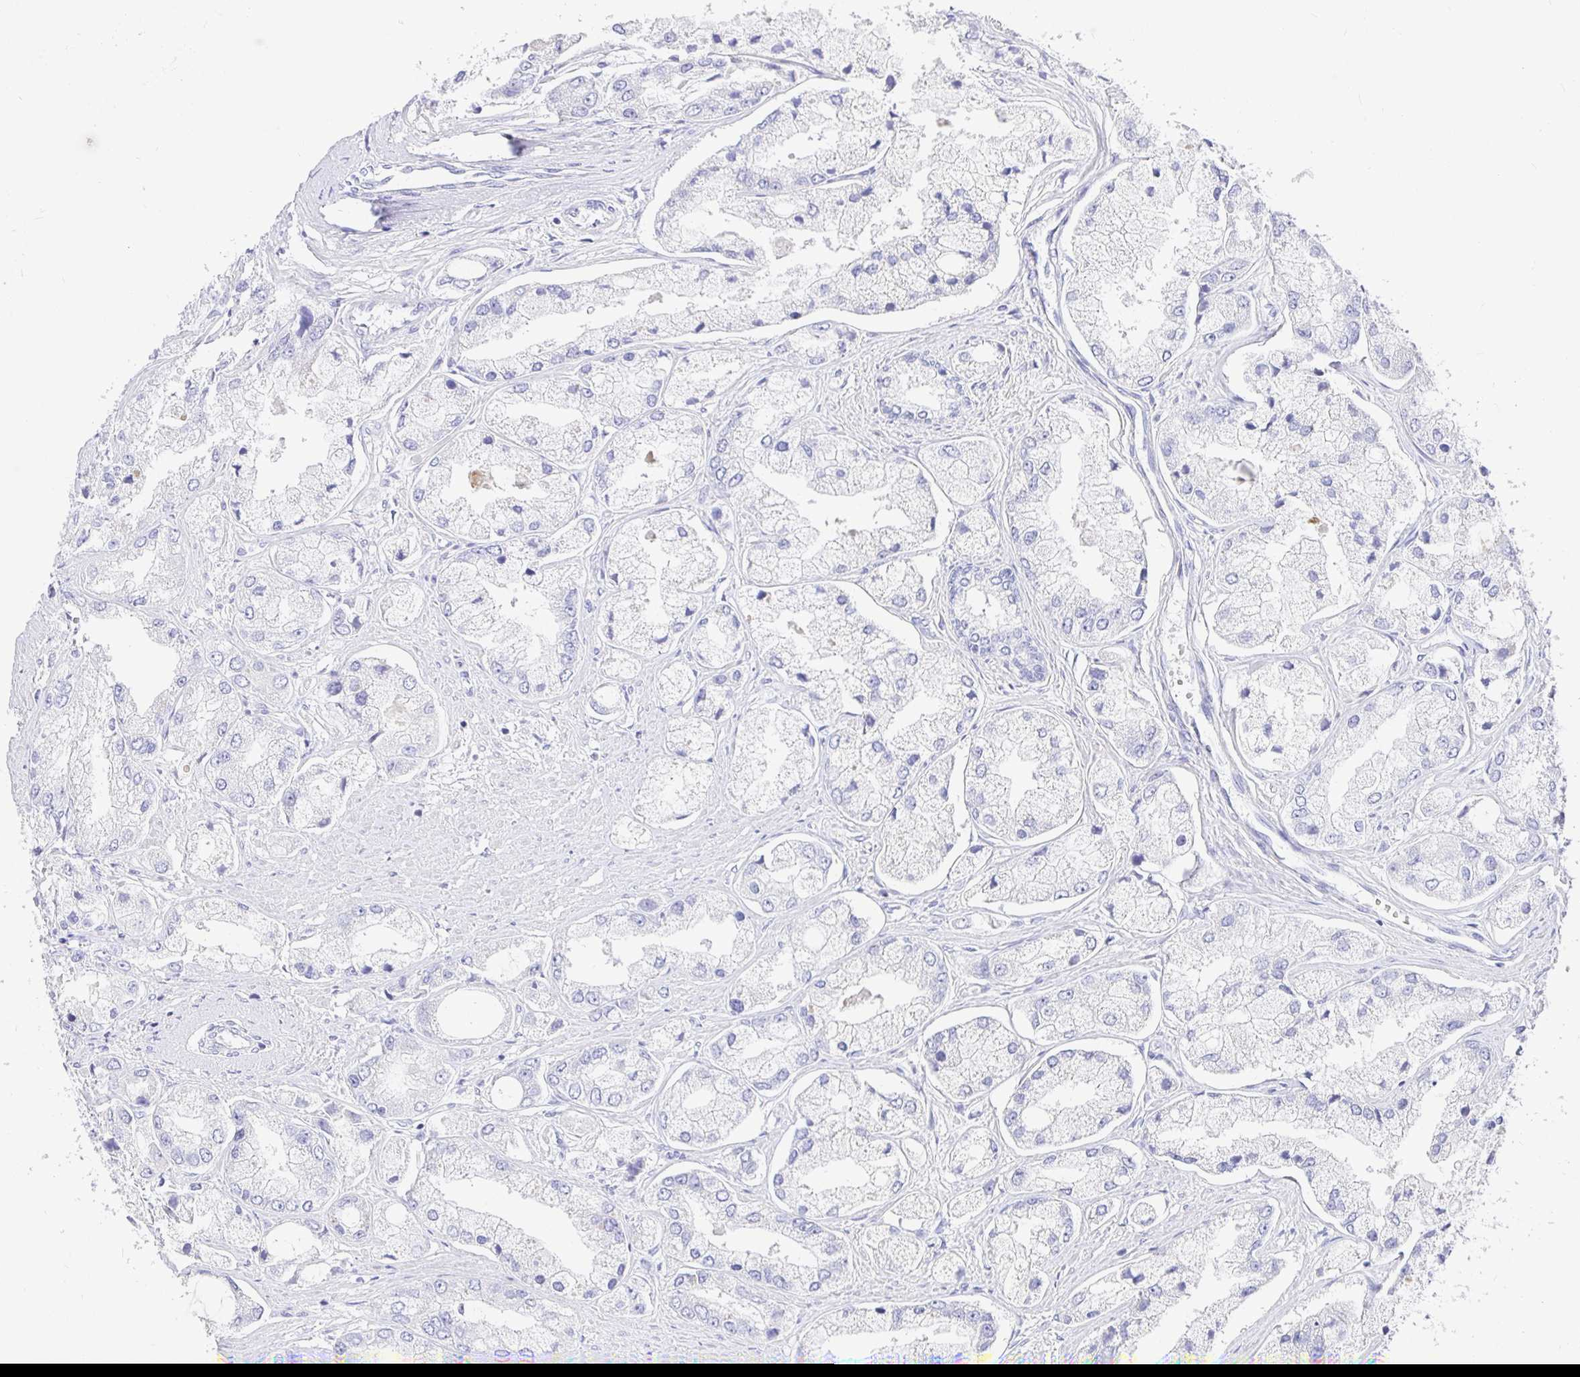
{"staining": {"intensity": "negative", "quantity": "none", "location": "none"}, "tissue": "prostate cancer", "cell_type": "Tumor cells", "image_type": "cancer", "snomed": [{"axis": "morphology", "description": "Adenocarcinoma, Low grade"}, {"axis": "topography", "description": "Prostate"}], "caption": "Tumor cells show no significant protein positivity in prostate cancer (adenocarcinoma (low-grade)). (DAB (3,3'-diaminobenzidine) immunohistochemistry, high magnification).", "gene": "TPTE", "patient": {"sex": "male", "age": 69}}